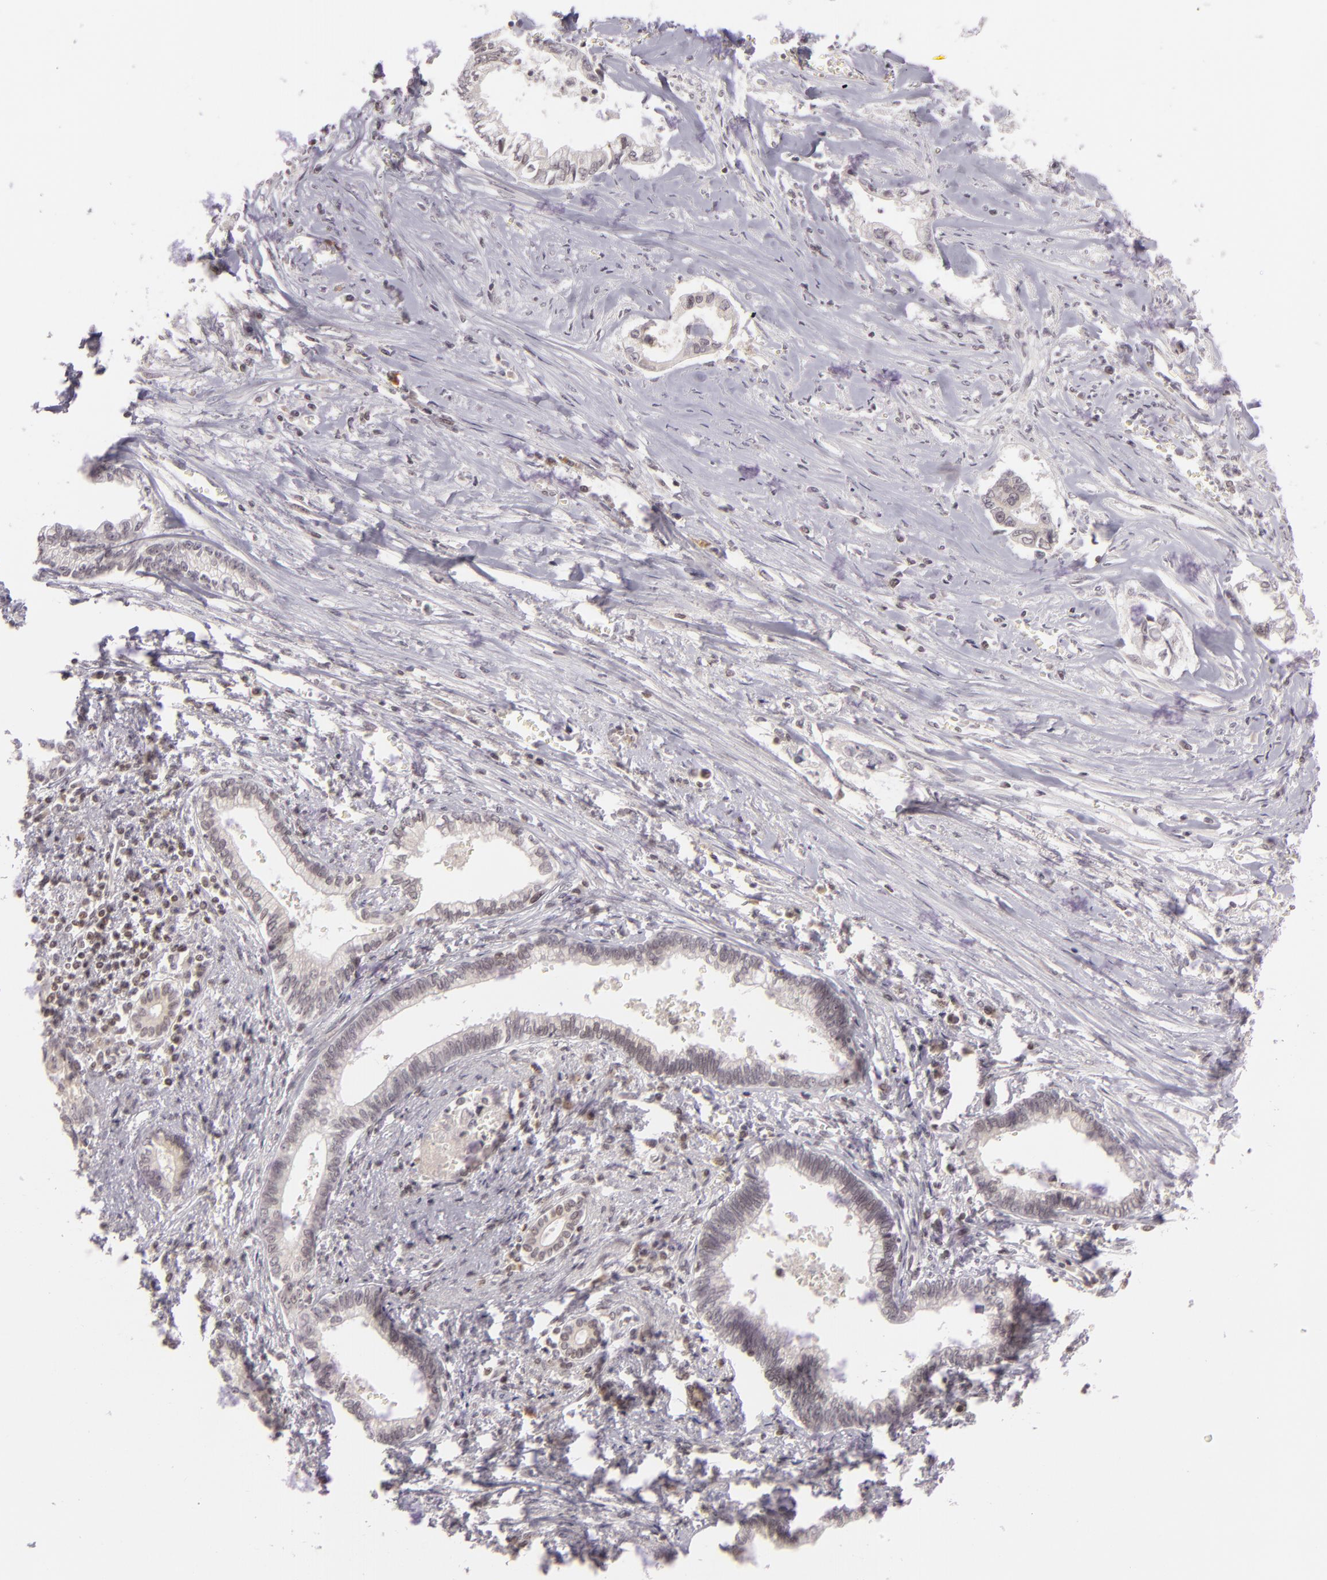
{"staining": {"intensity": "weak", "quantity": "<25%", "location": "cytoplasmic/membranous,nuclear"}, "tissue": "liver cancer", "cell_type": "Tumor cells", "image_type": "cancer", "snomed": [{"axis": "morphology", "description": "Cholangiocarcinoma"}, {"axis": "topography", "description": "Liver"}], "caption": "The IHC micrograph has no significant positivity in tumor cells of liver cholangiocarcinoma tissue.", "gene": "ZFX", "patient": {"sex": "male", "age": 57}}